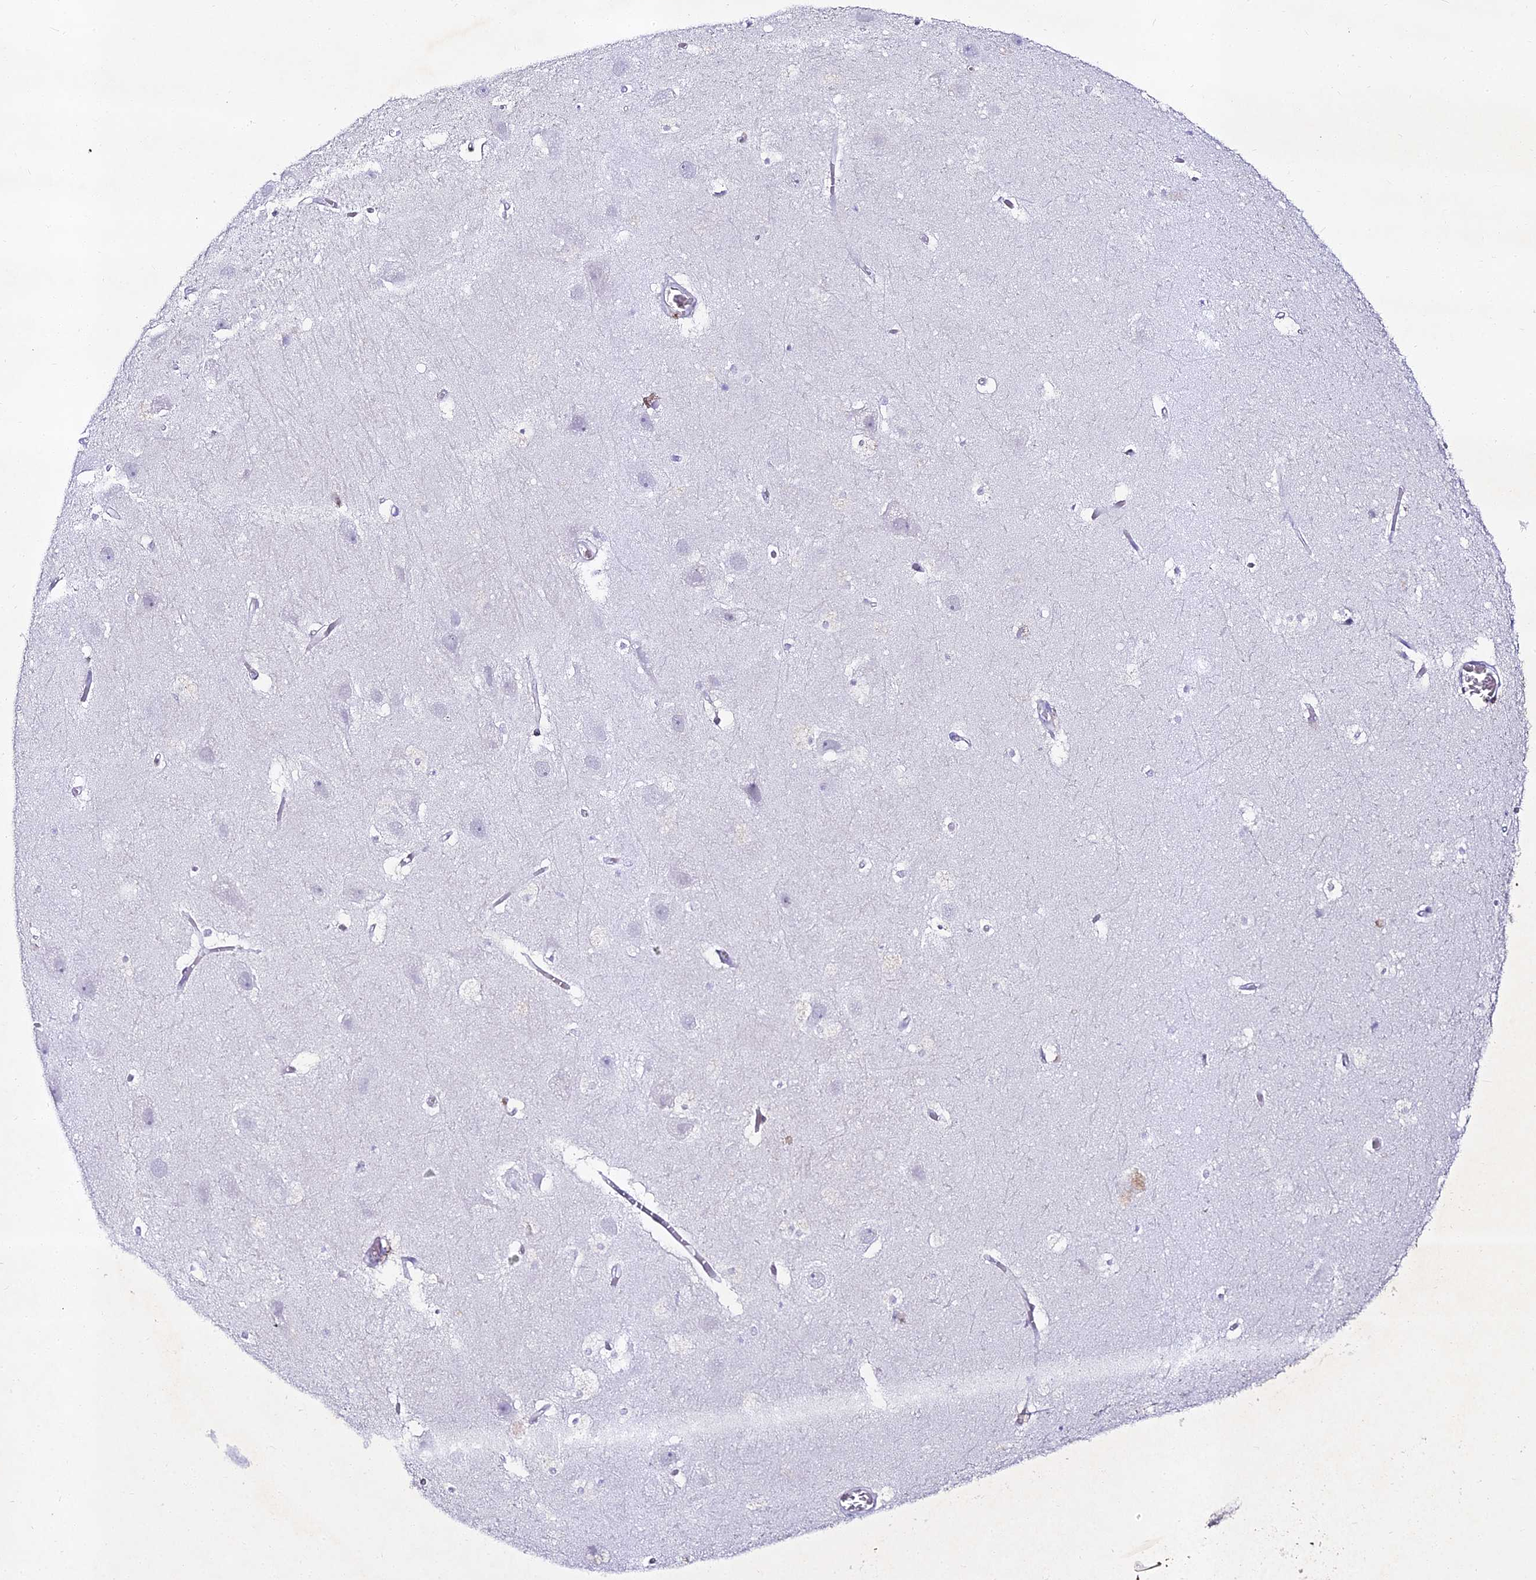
{"staining": {"intensity": "negative", "quantity": "none", "location": "none"}, "tissue": "hippocampus", "cell_type": "Glial cells", "image_type": "normal", "snomed": [{"axis": "morphology", "description": "Normal tissue, NOS"}, {"axis": "topography", "description": "Hippocampus"}], "caption": "Immunohistochemistry (IHC) photomicrograph of normal hippocampus stained for a protein (brown), which demonstrates no expression in glial cells. (DAB IHC with hematoxylin counter stain).", "gene": "ALPG", "patient": {"sex": "female", "age": 52}}